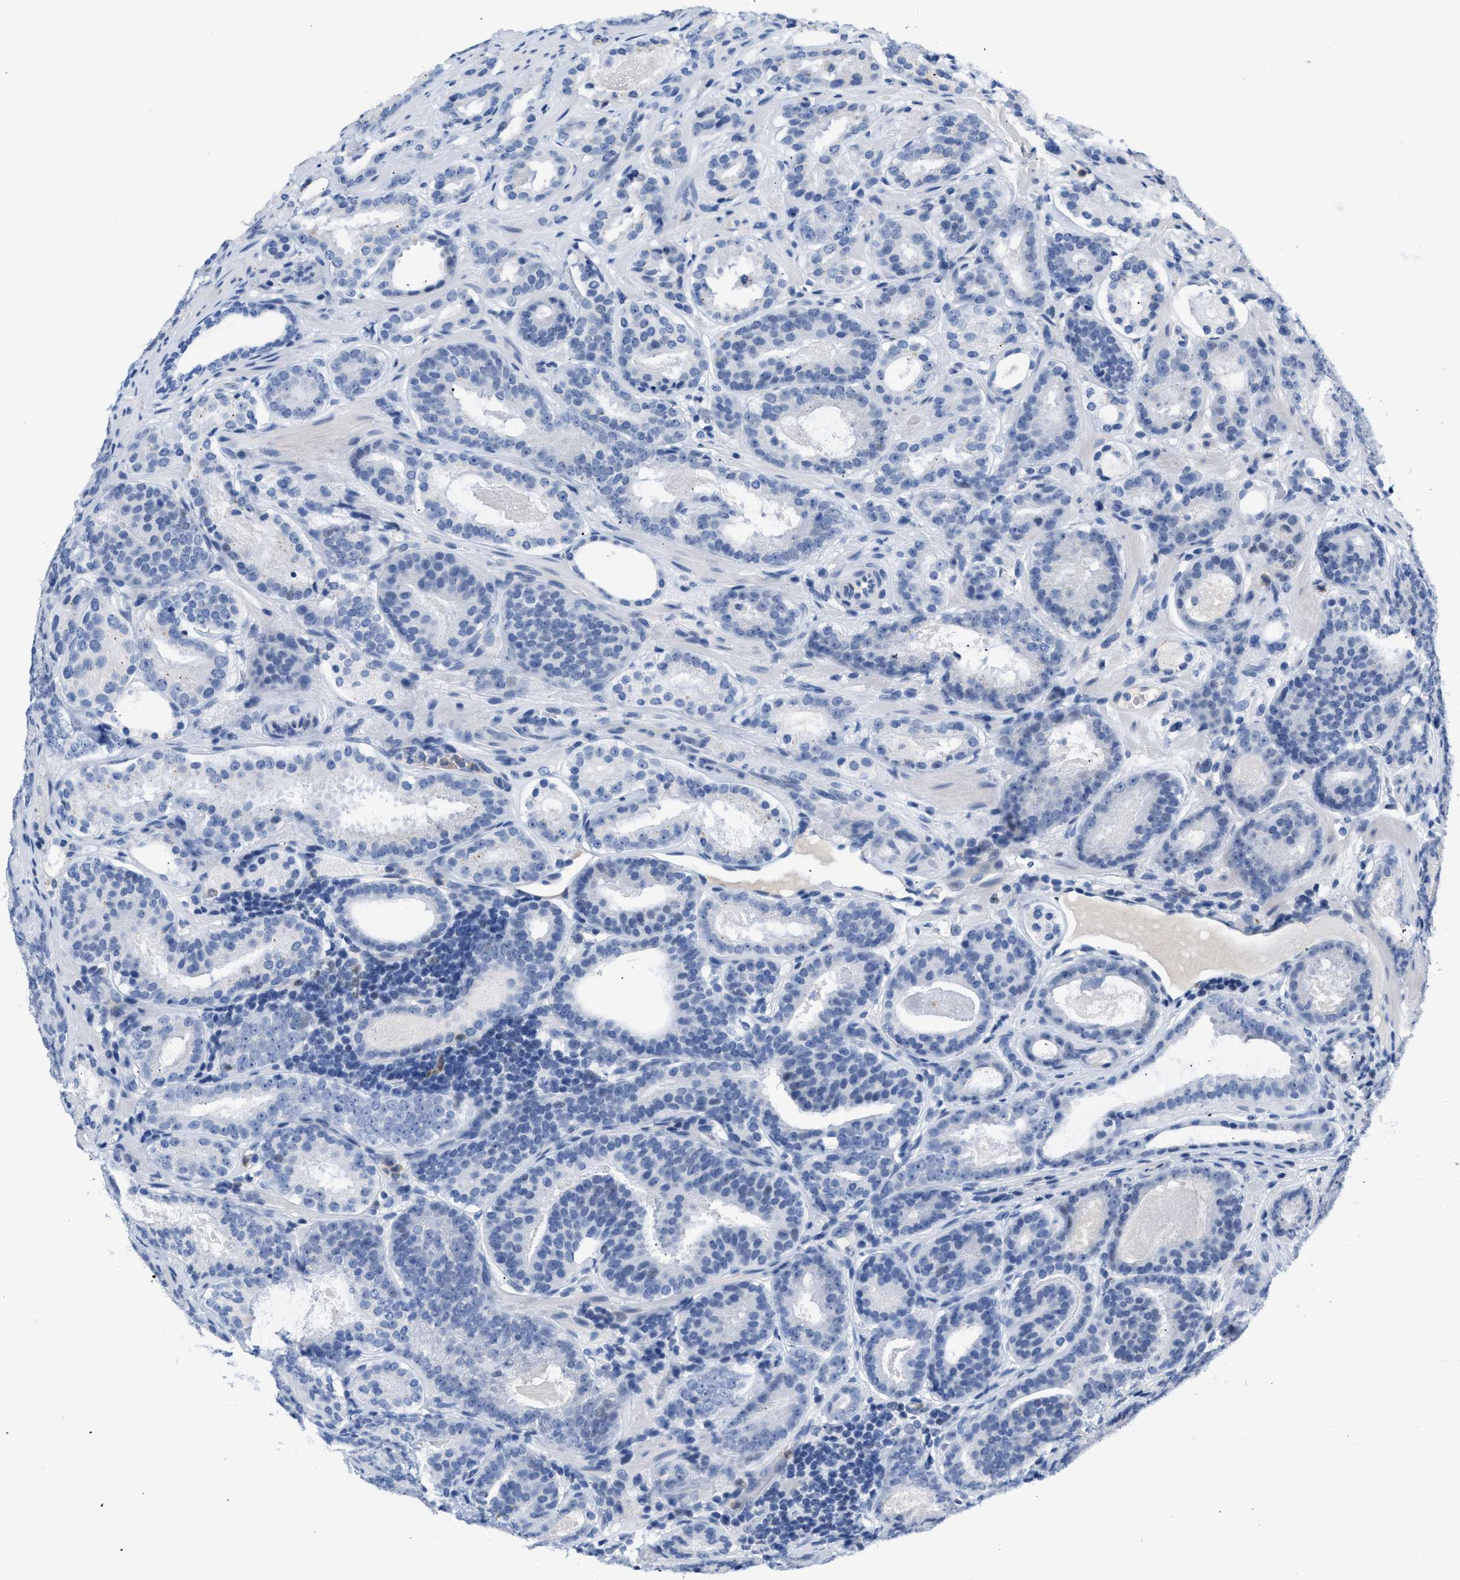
{"staining": {"intensity": "negative", "quantity": "none", "location": "none"}, "tissue": "prostate cancer", "cell_type": "Tumor cells", "image_type": "cancer", "snomed": [{"axis": "morphology", "description": "Adenocarcinoma, Low grade"}, {"axis": "topography", "description": "Prostate"}], "caption": "Histopathology image shows no significant protein staining in tumor cells of prostate low-grade adenocarcinoma.", "gene": "BOLL", "patient": {"sex": "male", "age": 69}}